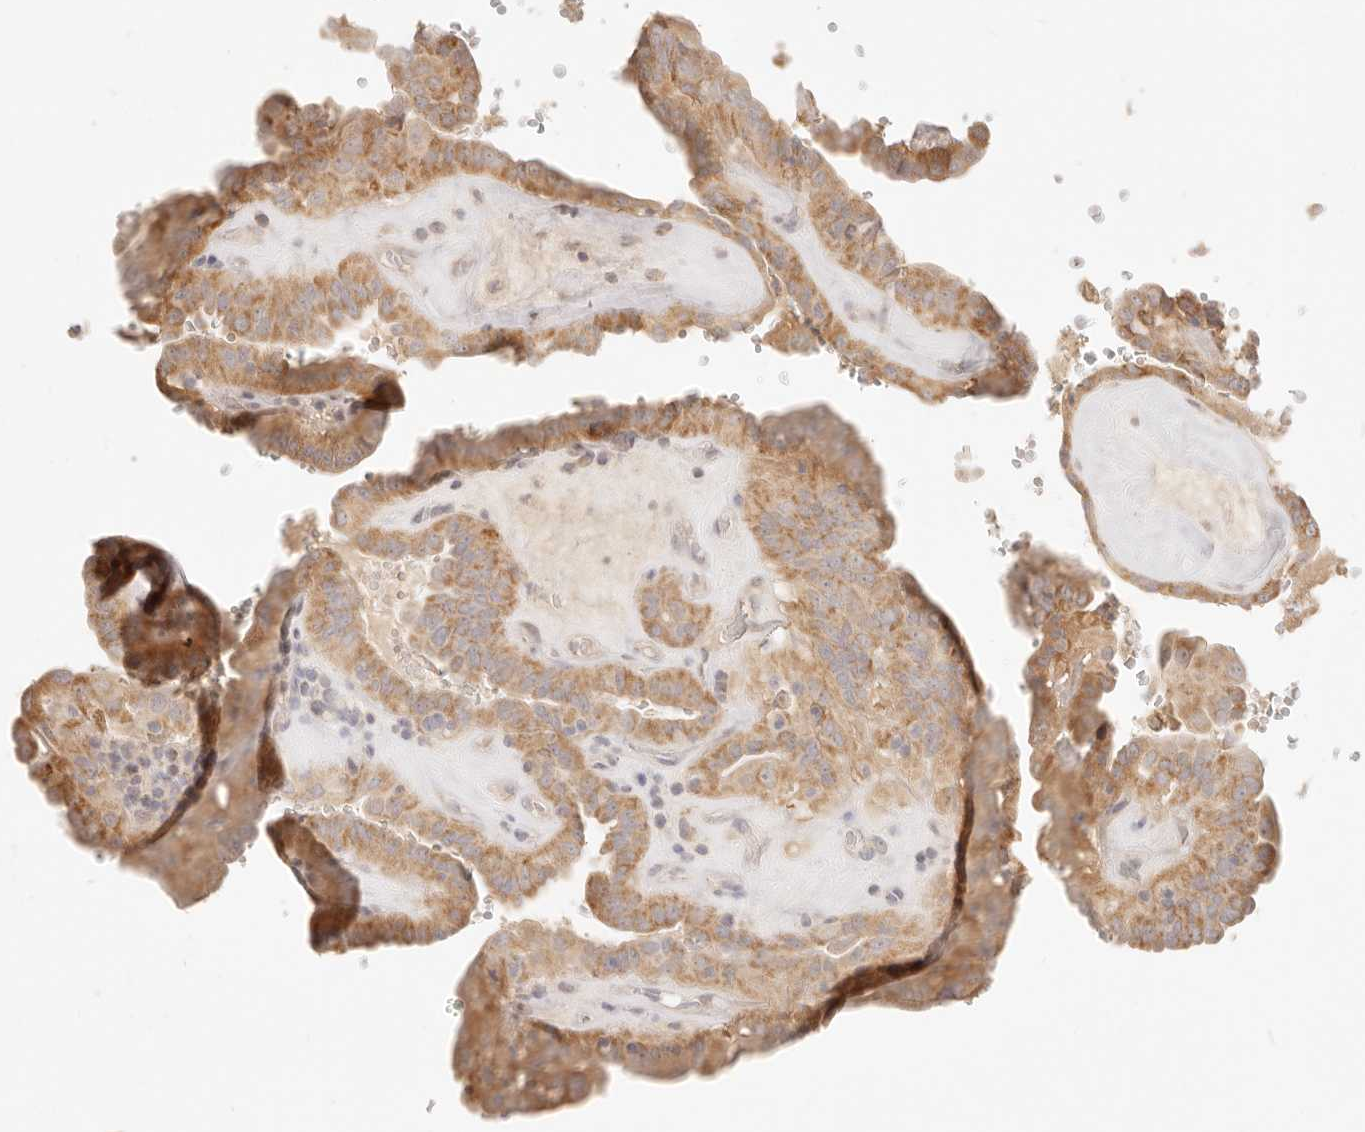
{"staining": {"intensity": "moderate", "quantity": ">75%", "location": "cytoplasmic/membranous"}, "tissue": "thyroid cancer", "cell_type": "Tumor cells", "image_type": "cancer", "snomed": [{"axis": "morphology", "description": "Papillary adenocarcinoma, NOS"}, {"axis": "topography", "description": "Thyroid gland"}], "caption": "This photomicrograph demonstrates immunohistochemistry (IHC) staining of thyroid papillary adenocarcinoma, with medium moderate cytoplasmic/membranous positivity in about >75% of tumor cells.", "gene": "CPLANE2", "patient": {"sex": "male", "age": 77}}